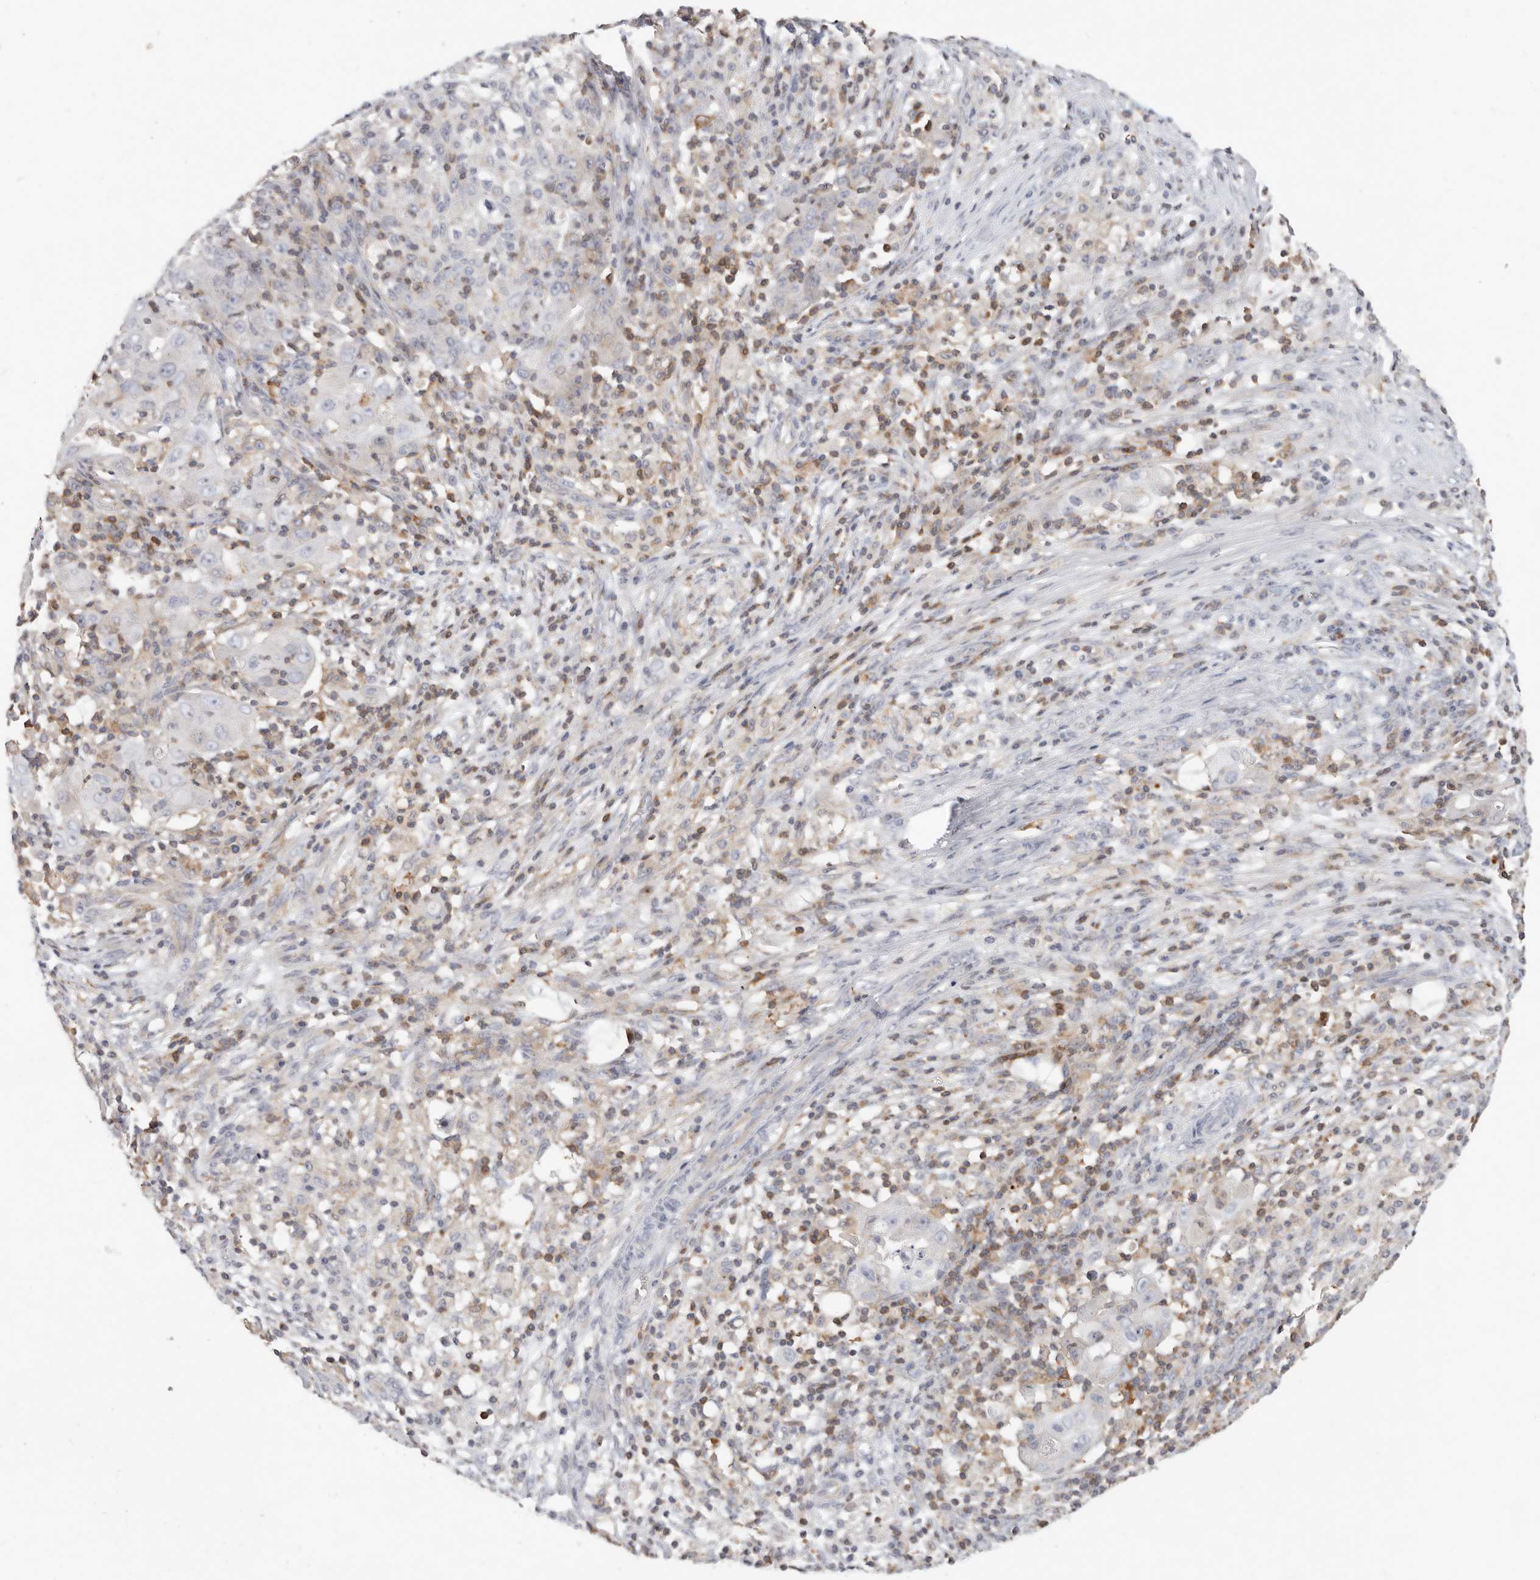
{"staining": {"intensity": "negative", "quantity": "none", "location": "none"}, "tissue": "ovarian cancer", "cell_type": "Tumor cells", "image_type": "cancer", "snomed": [{"axis": "morphology", "description": "Carcinoma, endometroid"}, {"axis": "topography", "description": "Ovary"}], "caption": "DAB (3,3'-diaminobenzidine) immunohistochemical staining of human ovarian cancer exhibits no significant expression in tumor cells.", "gene": "TMEM63B", "patient": {"sex": "female", "age": 42}}